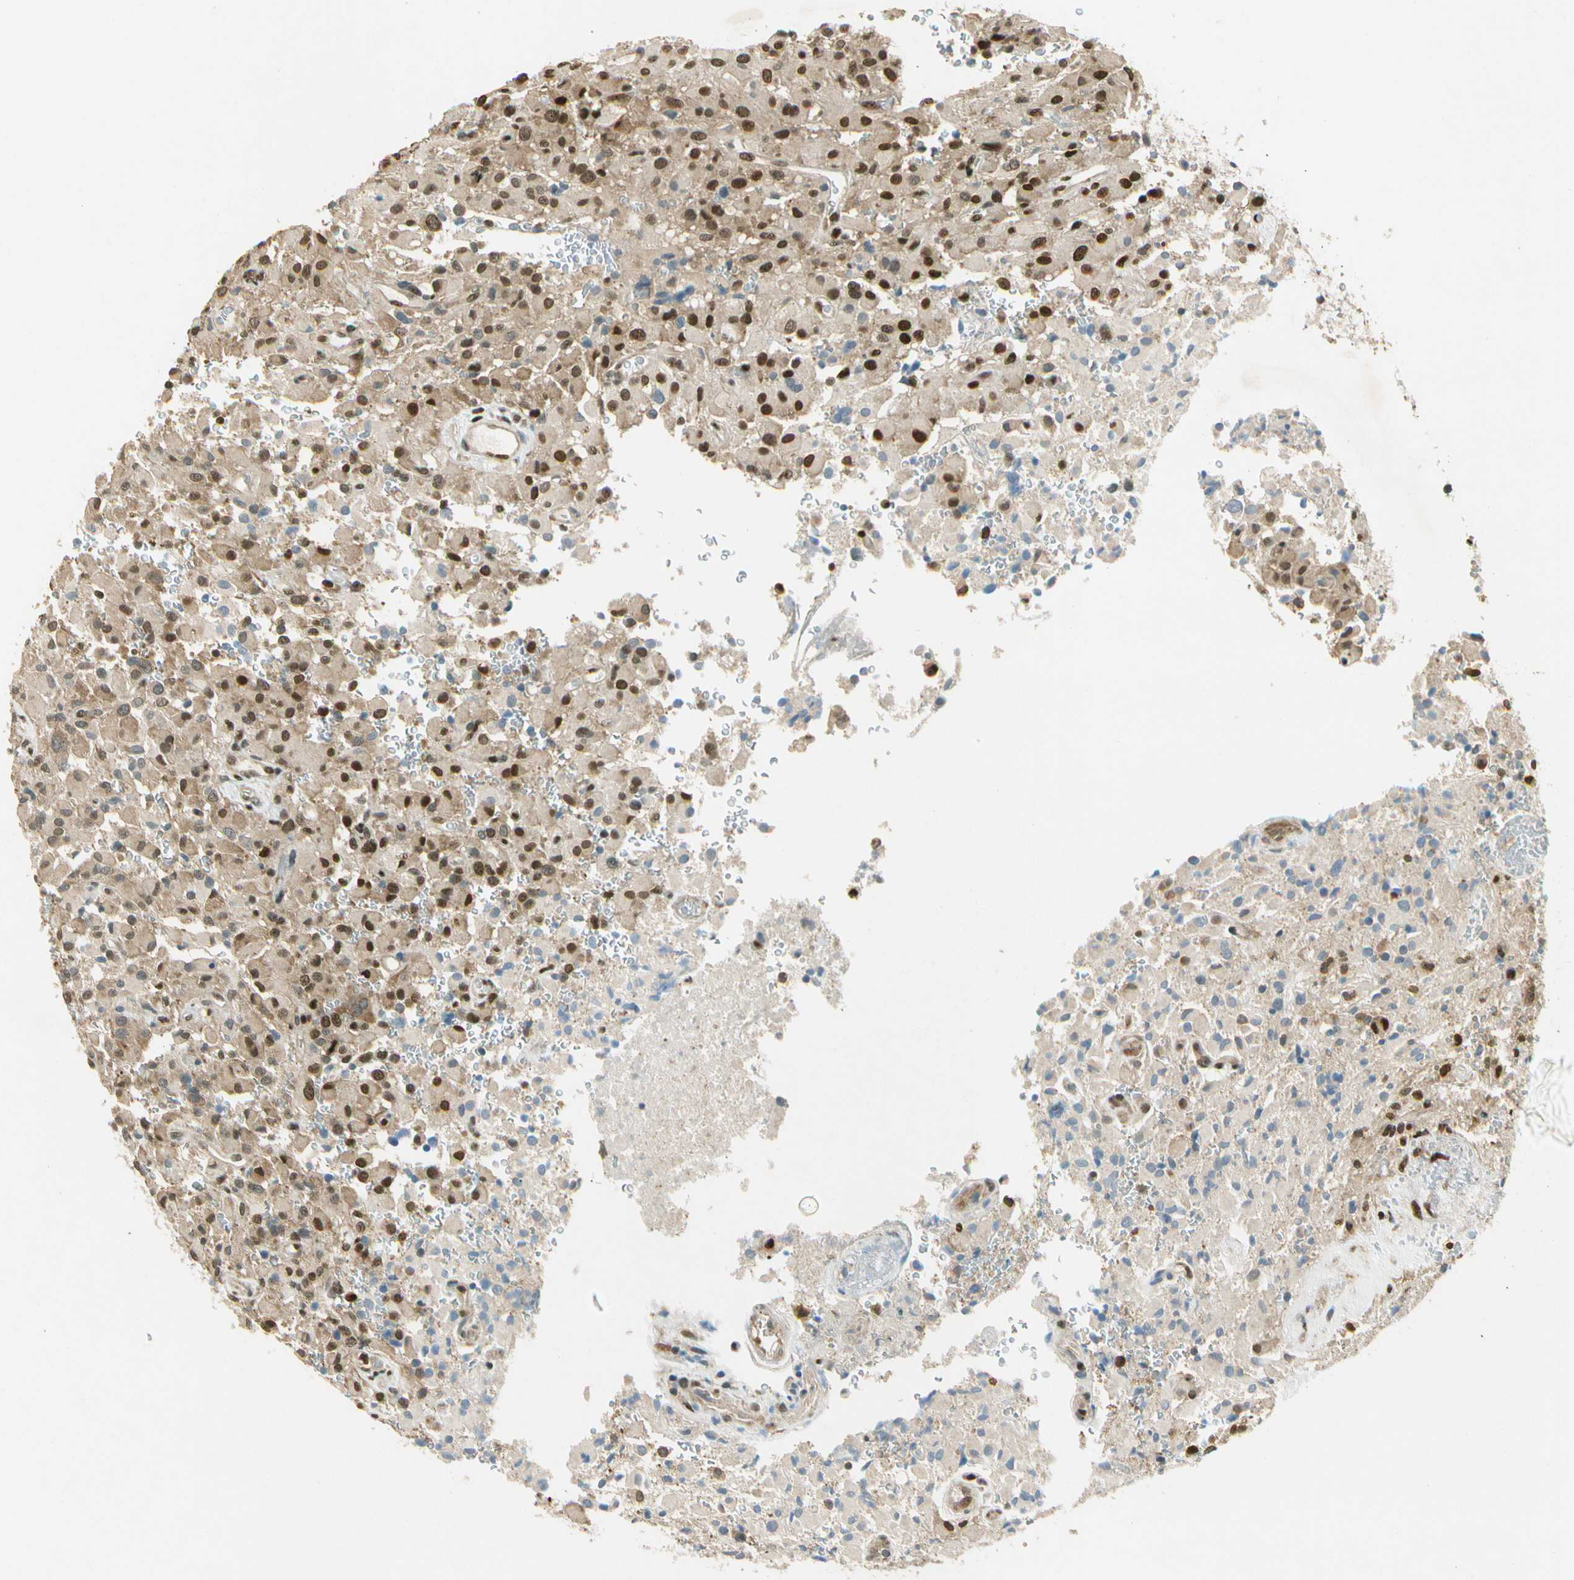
{"staining": {"intensity": "moderate", "quantity": ">75%", "location": "cytoplasmic/membranous,nuclear"}, "tissue": "glioma", "cell_type": "Tumor cells", "image_type": "cancer", "snomed": [{"axis": "morphology", "description": "Glioma, malignant, High grade"}, {"axis": "topography", "description": "Brain"}], "caption": "DAB (3,3'-diaminobenzidine) immunohistochemical staining of human malignant glioma (high-grade) shows moderate cytoplasmic/membranous and nuclear protein staining in approximately >75% of tumor cells. (DAB = brown stain, brightfield microscopy at high magnification).", "gene": "EIF1AX", "patient": {"sex": "male", "age": 71}}